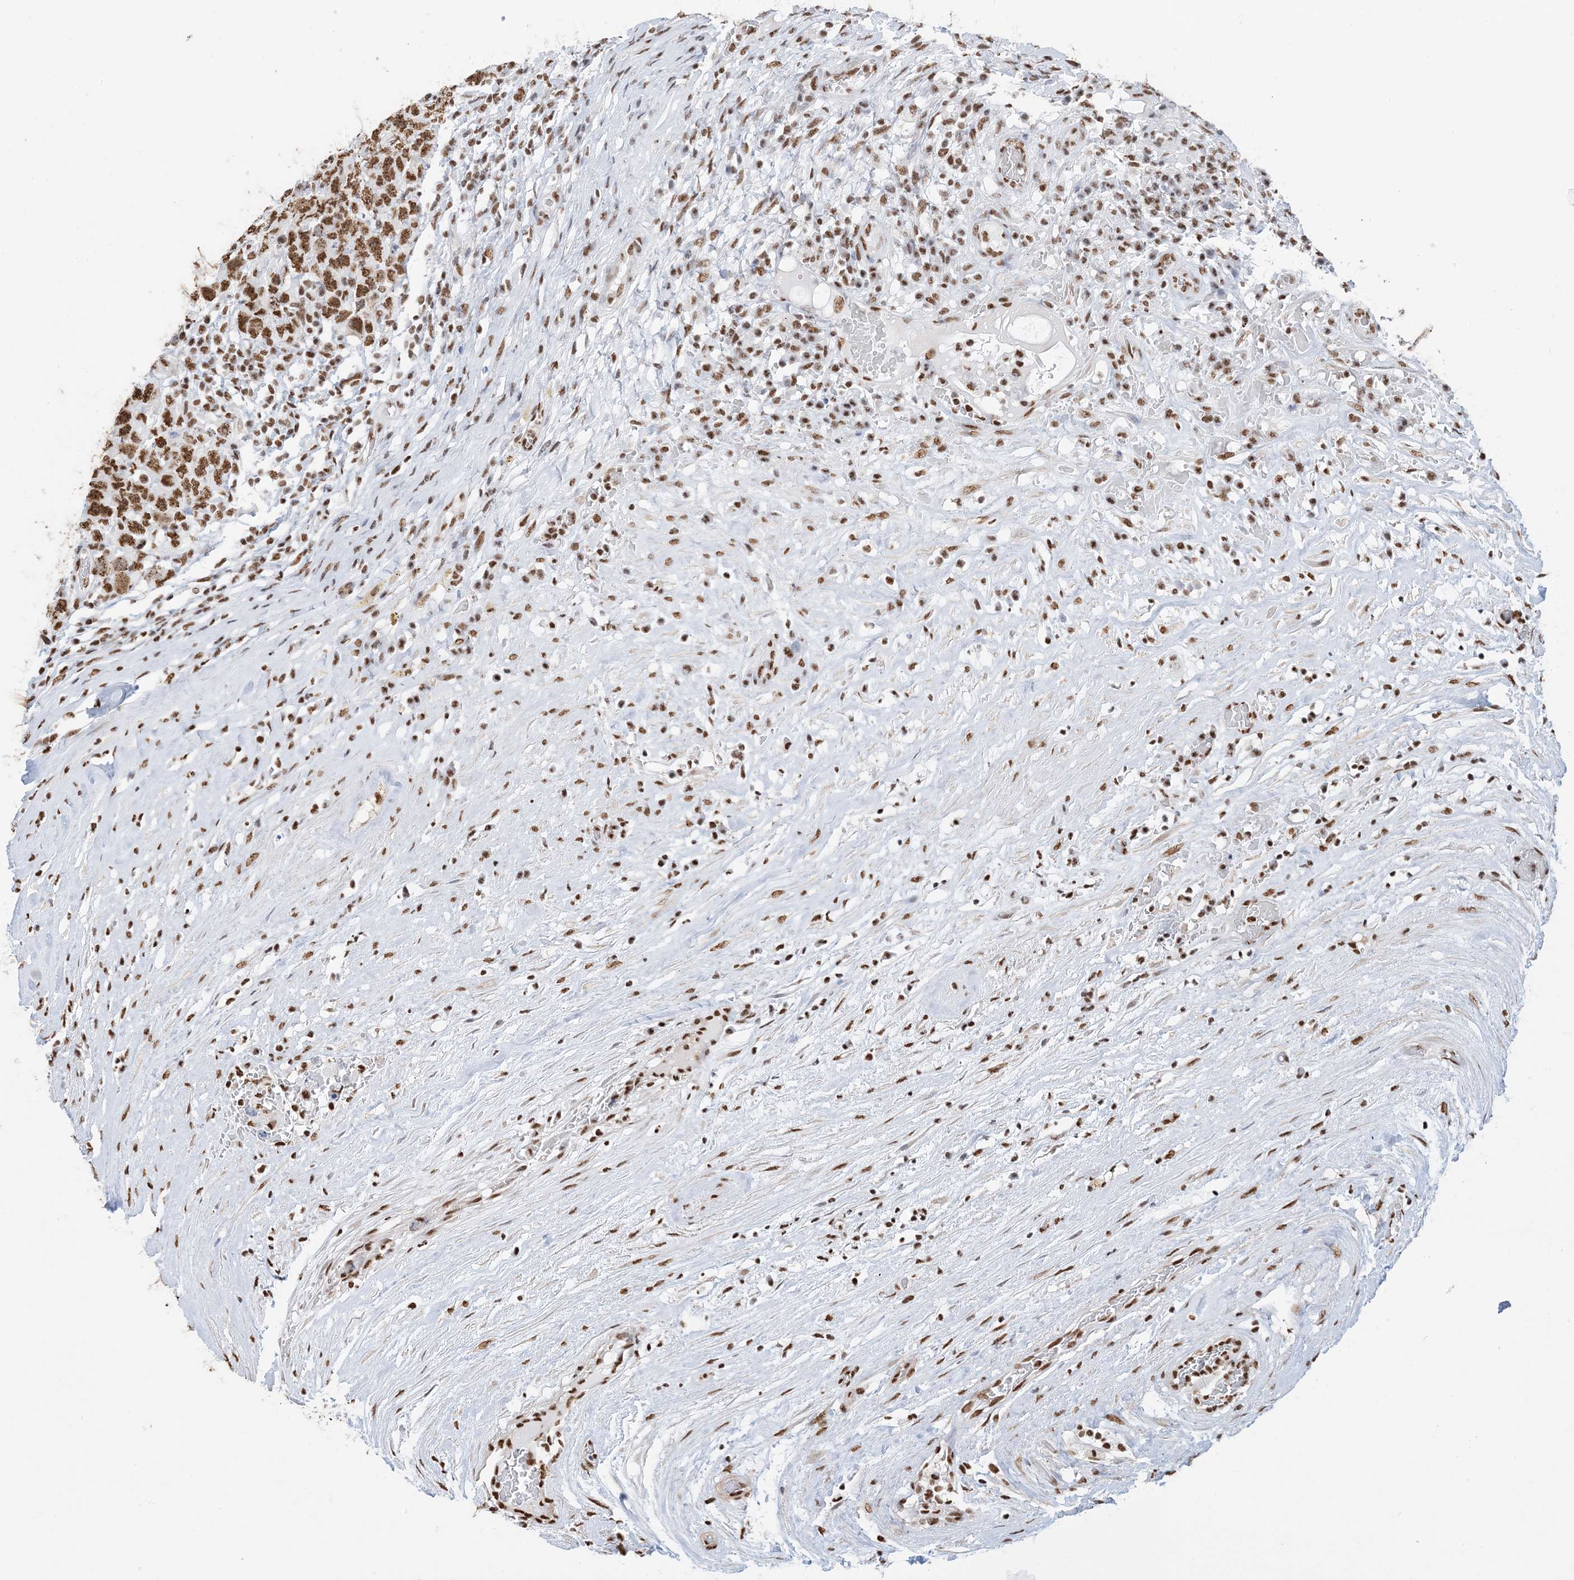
{"staining": {"intensity": "strong", "quantity": ">75%", "location": "nuclear"}, "tissue": "testis cancer", "cell_type": "Tumor cells", "image_type": "cancer", "snomed": [{"axis": "morphology", "description": "Carcinoma, Embryonal, NOS"}, {"axis": "topography", "description": "Testis"}], "caption": "The micrograph displays immunohistochemical staining of testis embryonal carcinoma. There is strong nuclear staining is identified in approximately >75% of tumor cells. (Stains: DAB (3,3'-diaminobenzidine) in brown, nuclei in blue, Microscopy: brightfield microscopy at high magnification).", "gene": "ZNF792", "patient": {"sex": "male", "age": 26}}